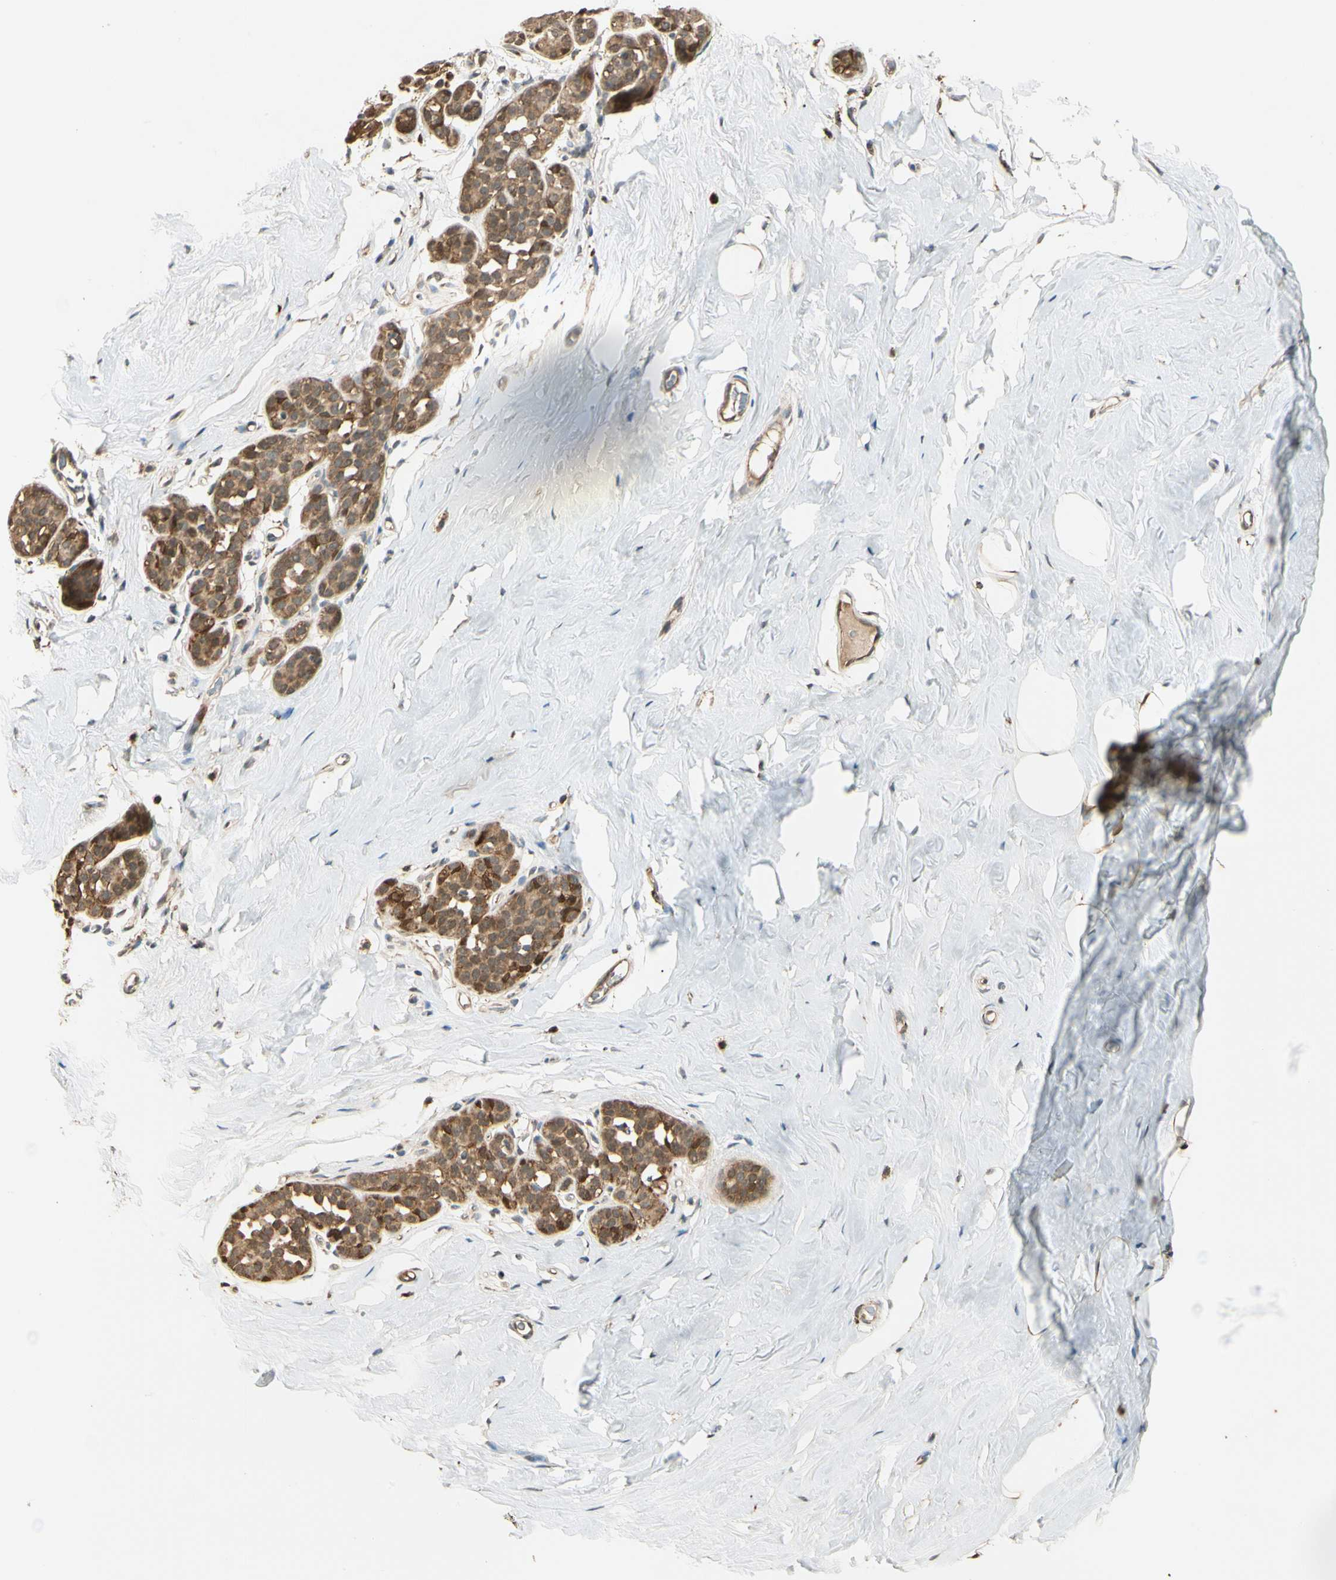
{"staining": {"intensity": "negative", "quantity": "none", "location": "none"}, "tissue": "breast", "cell_type": "Adipocytes", "image_type": "normal", "snomed": [{"axis": "morphology", "description": "Normal tissue, NOS"}, {"axis": "topography", "description": "Breast"}], "caption": "Immunohistochemistry (IHC) of unremarkable human breast displays no positivity in adipocytes. (Immunohistochemistry (IHC), brightfield microscopy, high magnification).", "gene": "PRDX5", "patient": {"sex": "female", "age": 75}}